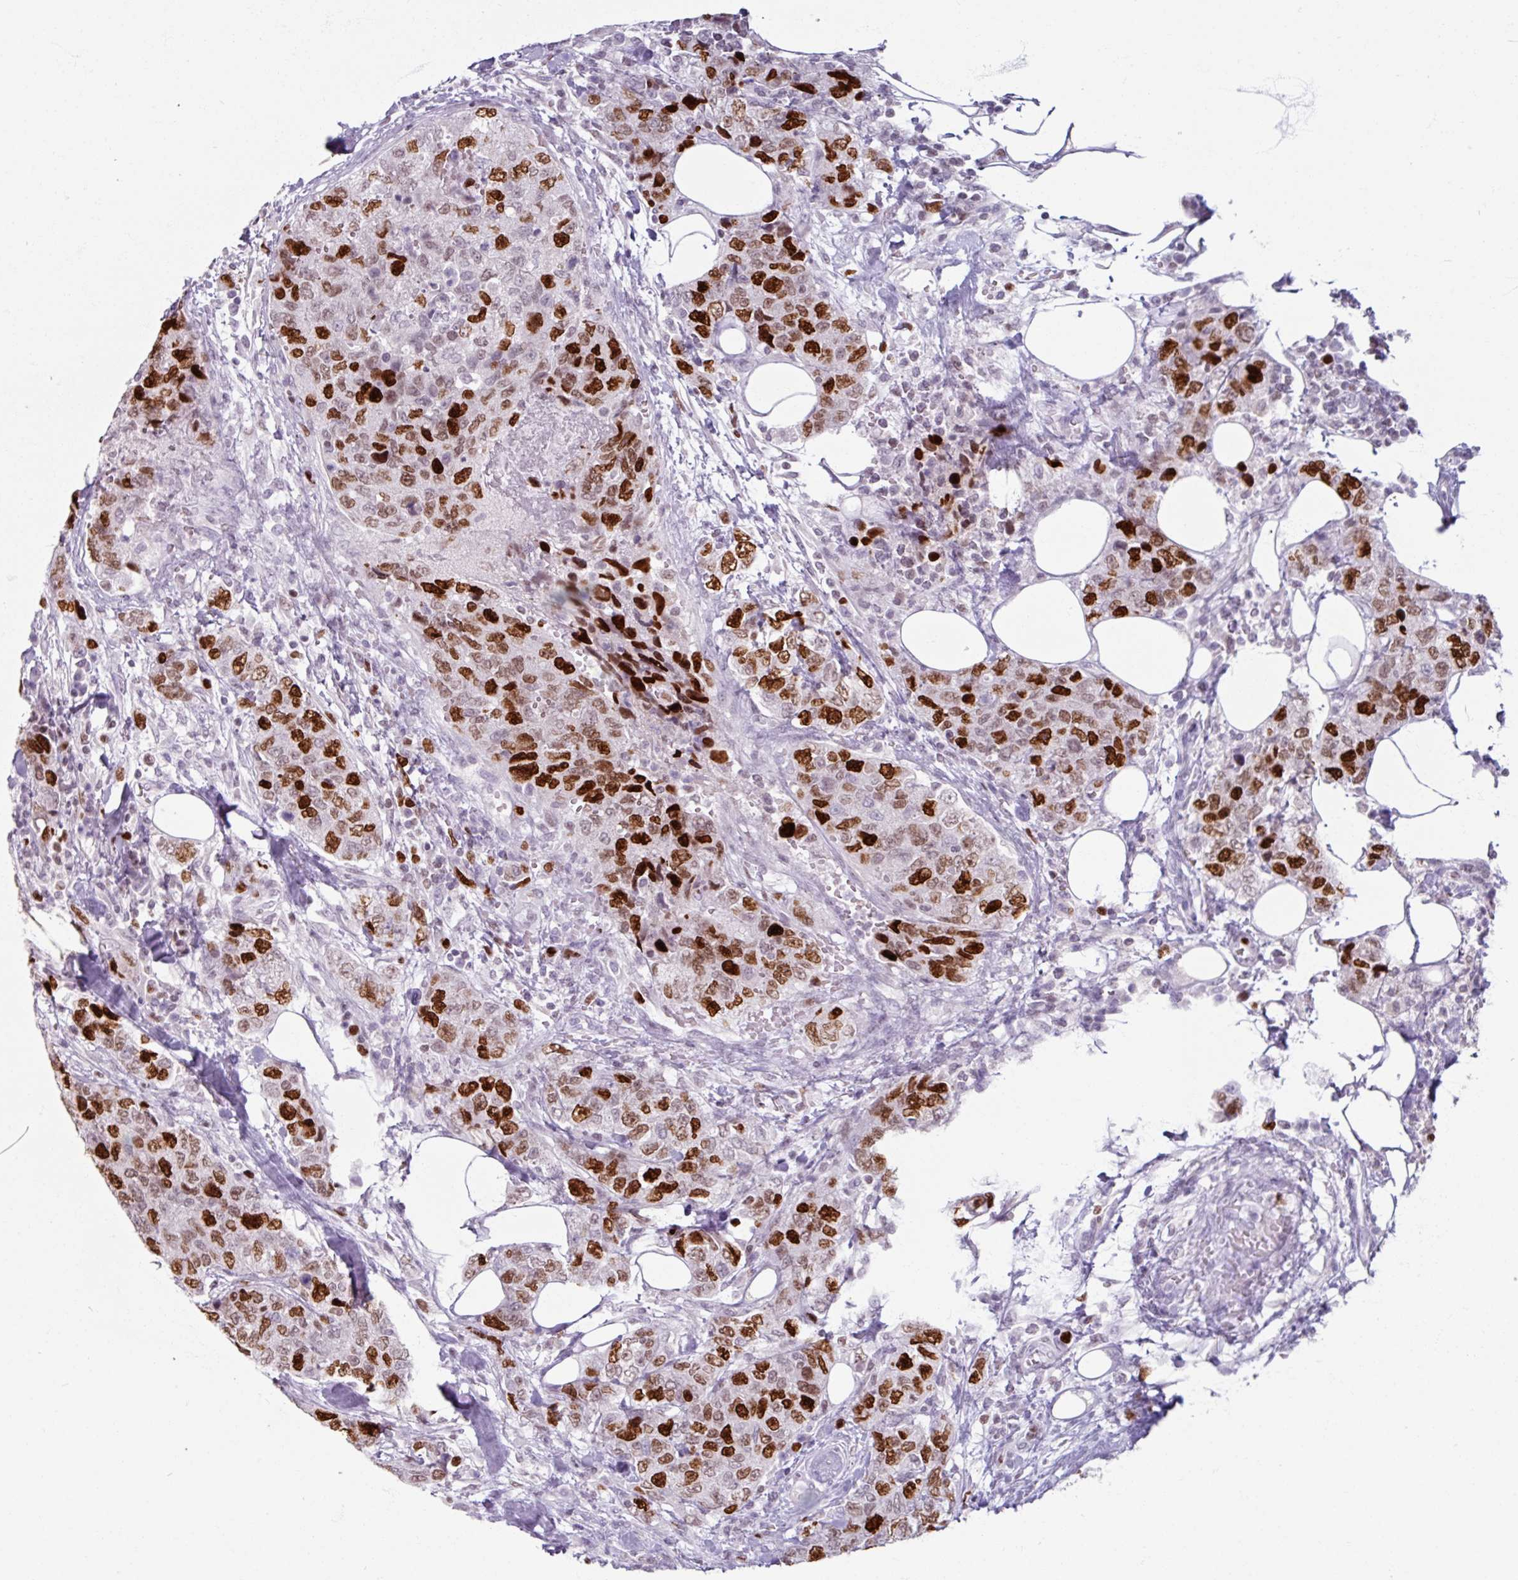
{"staining": {"intensity": "strong", "quantity": "25%-75%", "location": "nuclear"}, "tissue": "urothelial cancer", "cell_type": "Tumor cells", "image_type": "cancer", "snomed": [{"axis": "morphology", "description": "Urothelial carcinoma, High grade"}, {"axis": "topography", "description": "Urinary bladder"}], "caption": "Urothelial cancer was stained to show a protein in brown. There is high levels of strong nuclear expression in about 25%-75% of tumor cells.", "gene": "ATAD2", "patient": {"sex": "female", "age": 78}}